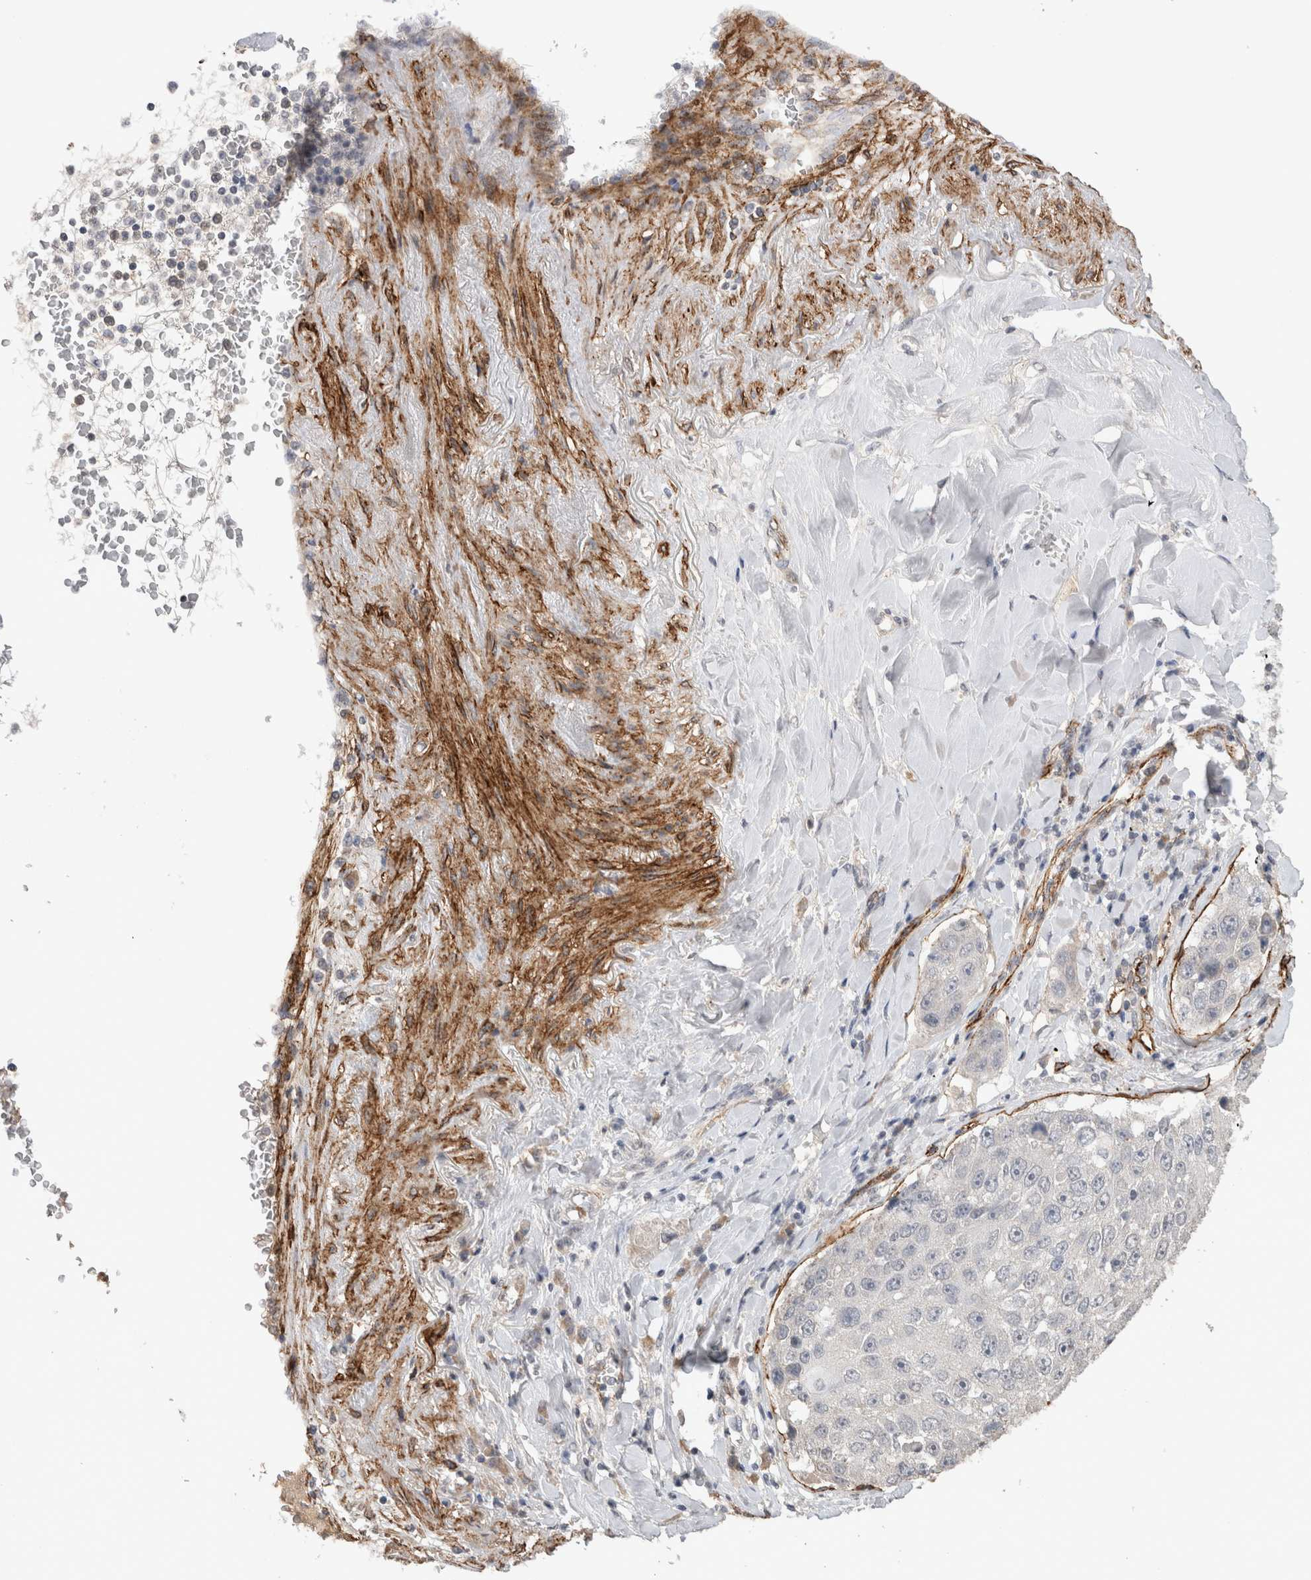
{"staining": {"intensity": "negative", "quantity": "none", "location": "none"}, "tissue": "lung cancer", "cell_type": "Tumor cells", "image_type": "cancer", "snomed": [{"axis": "morphology", "description": "Squamous cell carcinoma, NOS"}, {"axis": "topography", "description": "Lung"}], "caption": "Immunohistochemistry (IHC) of human lung cancer (squamous cell carcinoma) reveals no positivity in tumor cells.", "gene": "CDH13", "patient": {"sex": "male", "age": 61}}